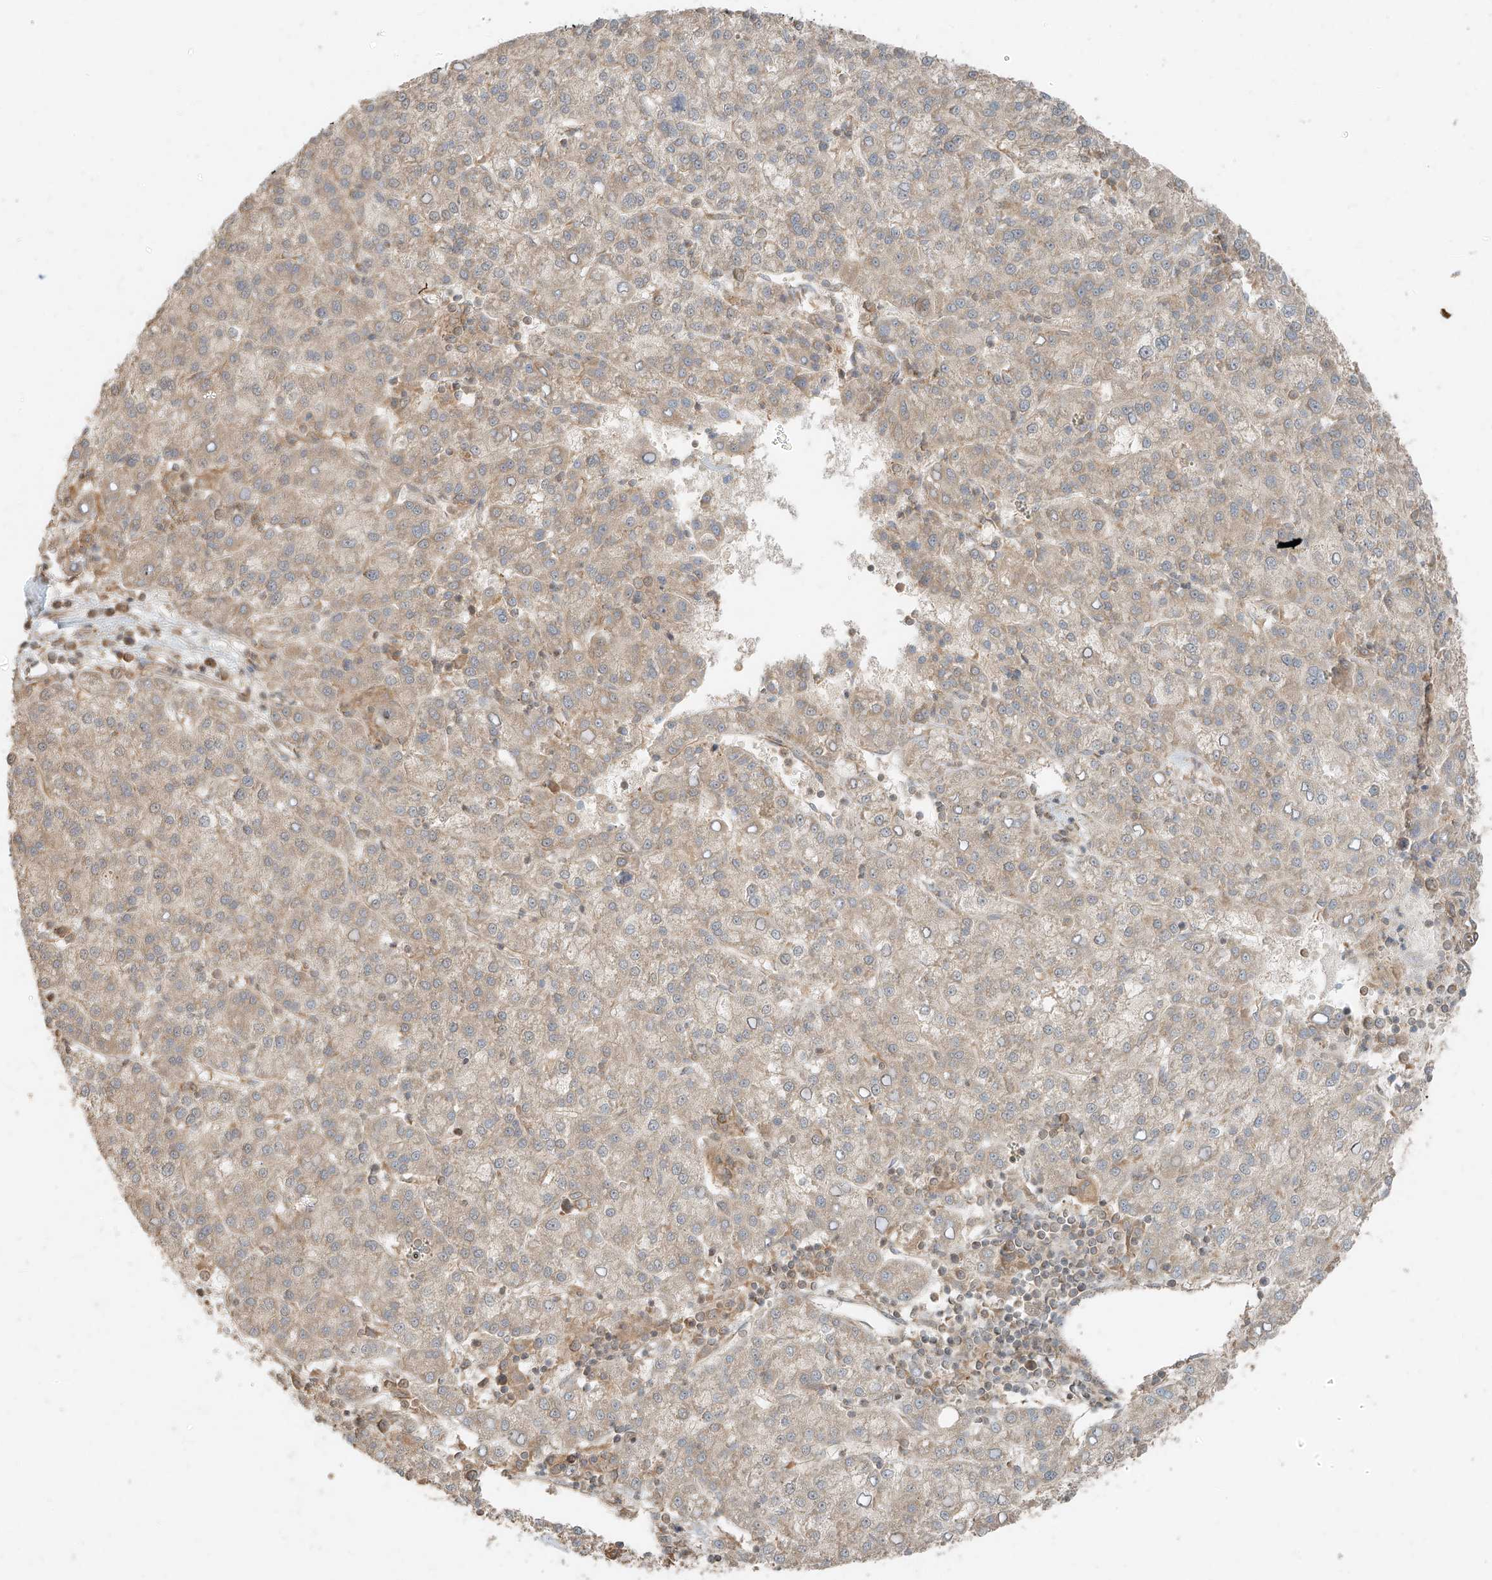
{"staining": {"intensity": "weak", "quantity": "<25%", "location": "cytoplasmic/membranous"}, "tissue": "liver cancer", "cell_type": "Tumor cells", "image_type": "cancer", "snomed": [{"axis": "morphology", "description": "Carcinoma, Hepatocellular, NOS"}, {"axis": "topography", "description": "Liver"}], "caption": "DAB immunohistochemical staining of human hepatocellular carcinoma (liver) displays no significant expression in tumor cells.", "gene": "ANKZF1", "patient": {"sex": "female", "age": 58}}